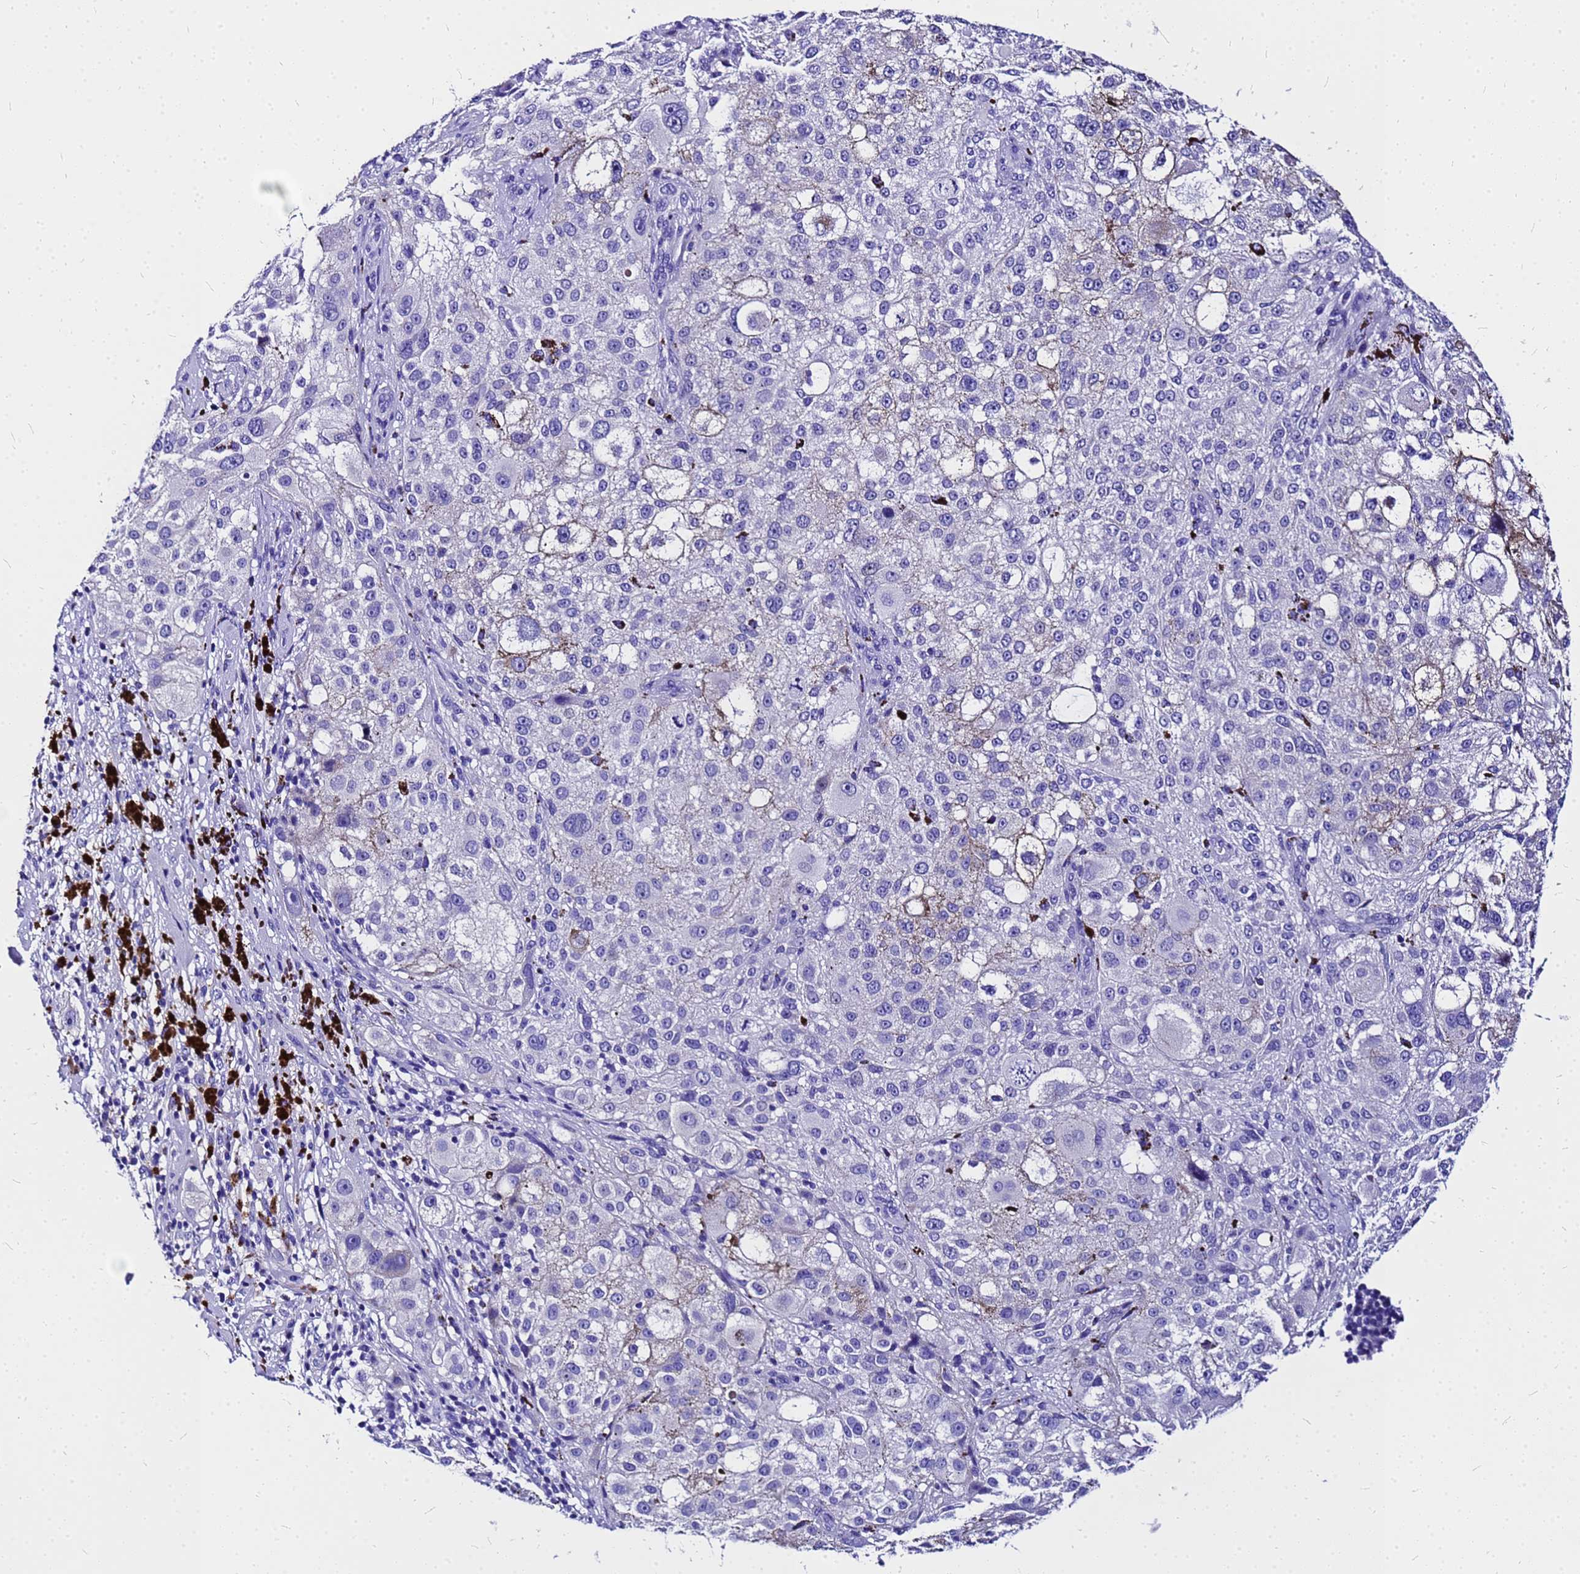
{"staining": {"intensity": "negative", "quantity": "none", "location": "none"}, "tissue": "melanoma", "cell_type": "Tumor cells", "image_type": "cancer", "snomed": [{"axis": "morphology", "description": "Necrosis, NOS"}, {"axis": "morphology", "description": "Malignant melanoma, NOS"}, {"axis": "topography", "description": "Skin"}], "caption": "High power microscopy image of an immunohistochemistry (IHC) image of malignant melanoma, revealing no significant expression in tumor cells. (Stains: DAB (3,3'-diaminobenzidine) immunohistochemistry with hematoxylin counter stain, Microscopy: brightfield microscopy at high magnification).", "gene": "HERC4", "patient": {"sex": "female", "age": 87}}